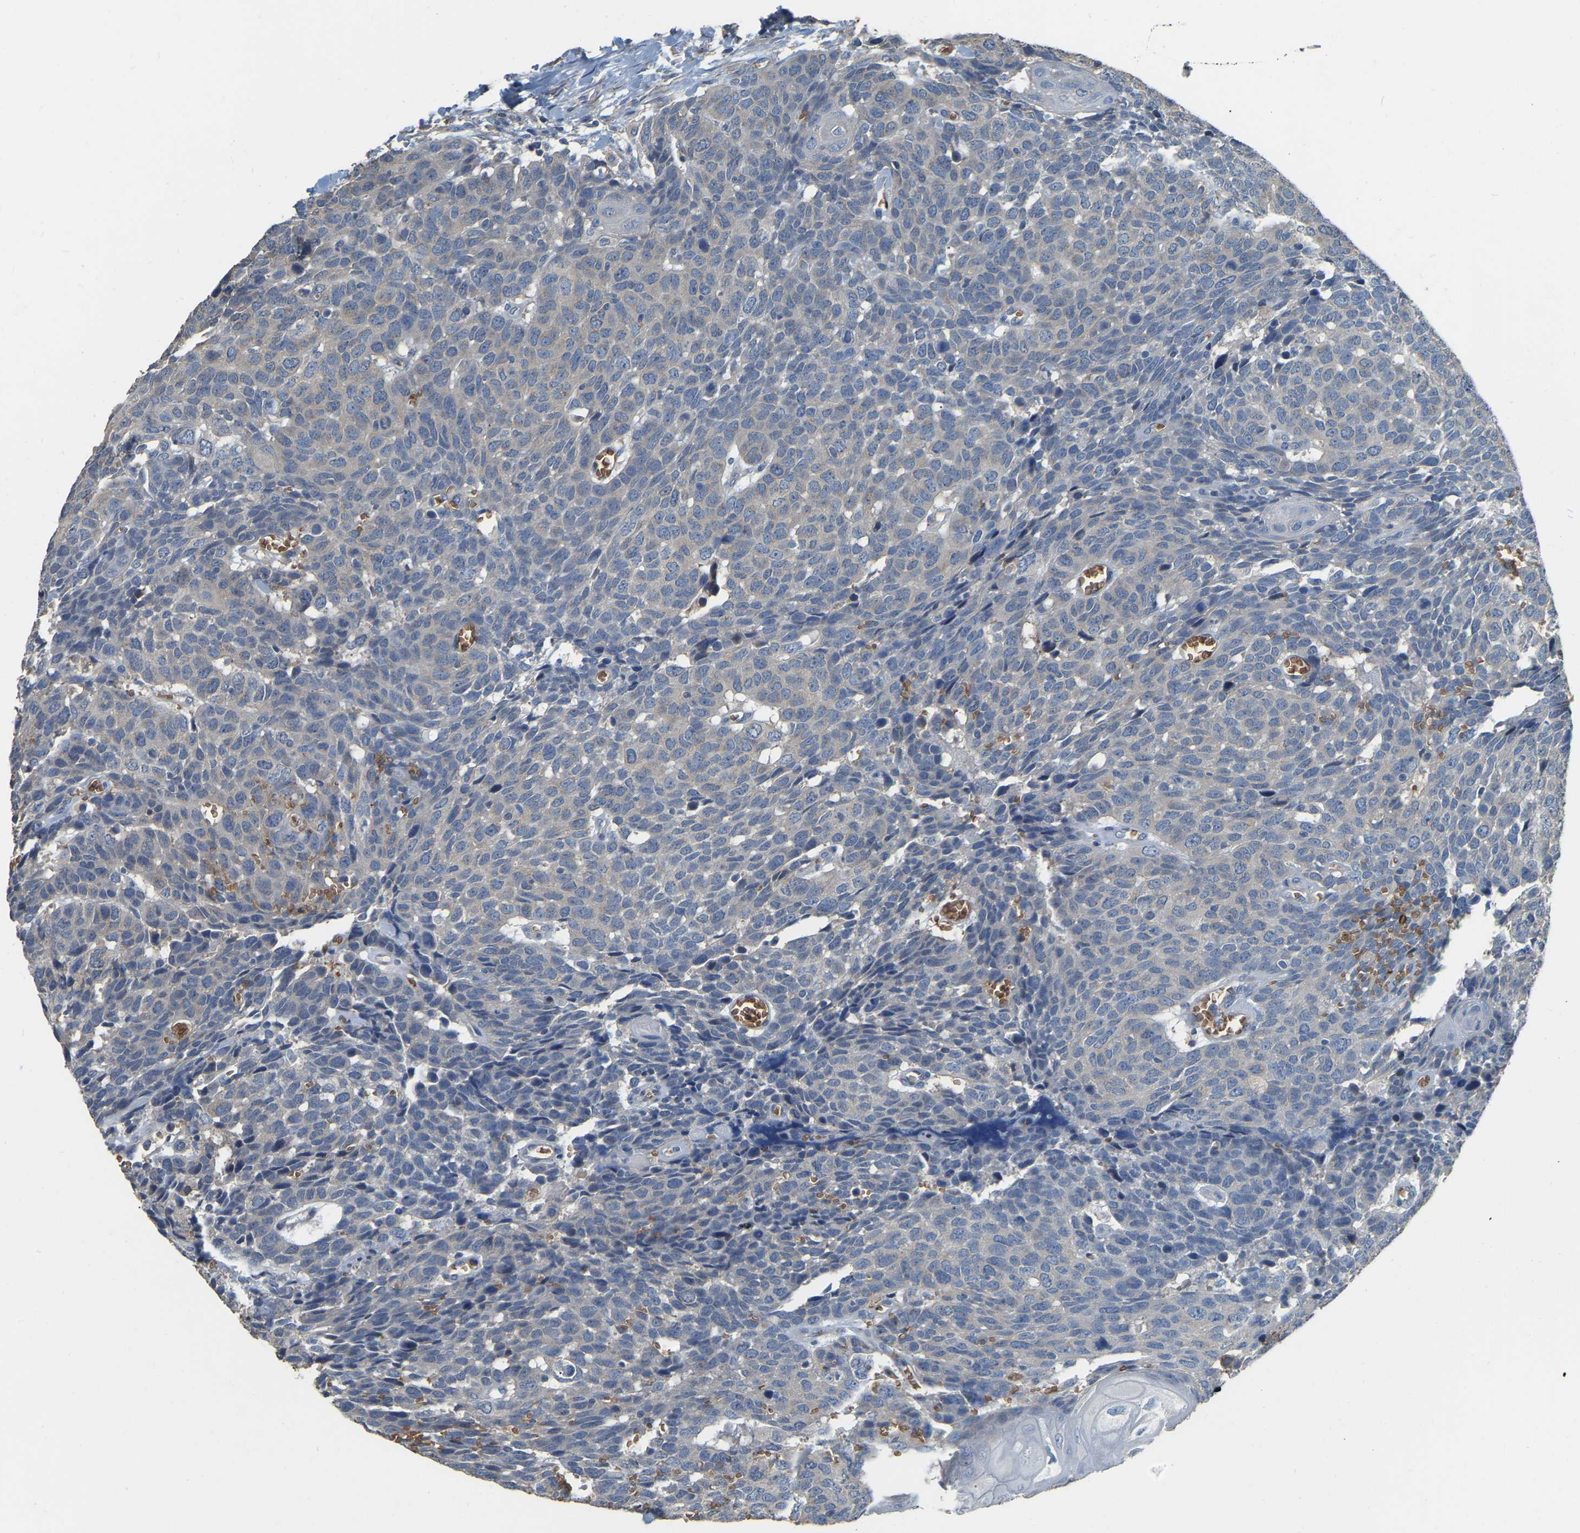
{"staining": {"intensity": "negative", "quantity": "none", "location": "none"}, "tissue": "head and neck cancer", "cell_type": "Tumor cells", "image_type": "cancer", "snomed": [{"axis": "morphology", "description": "Squamous cell carcinoma, NOS"}, {"axis": "topography", "description": "Head-Neck"}], "caption": "This is an immunohistochemistry (IHC) micrograph of squamous cell carcinoma (head and neck). There is no staining in tumor cells.", "gene": "CFAP298", "patient": {"sex": "male", "age": 66}}